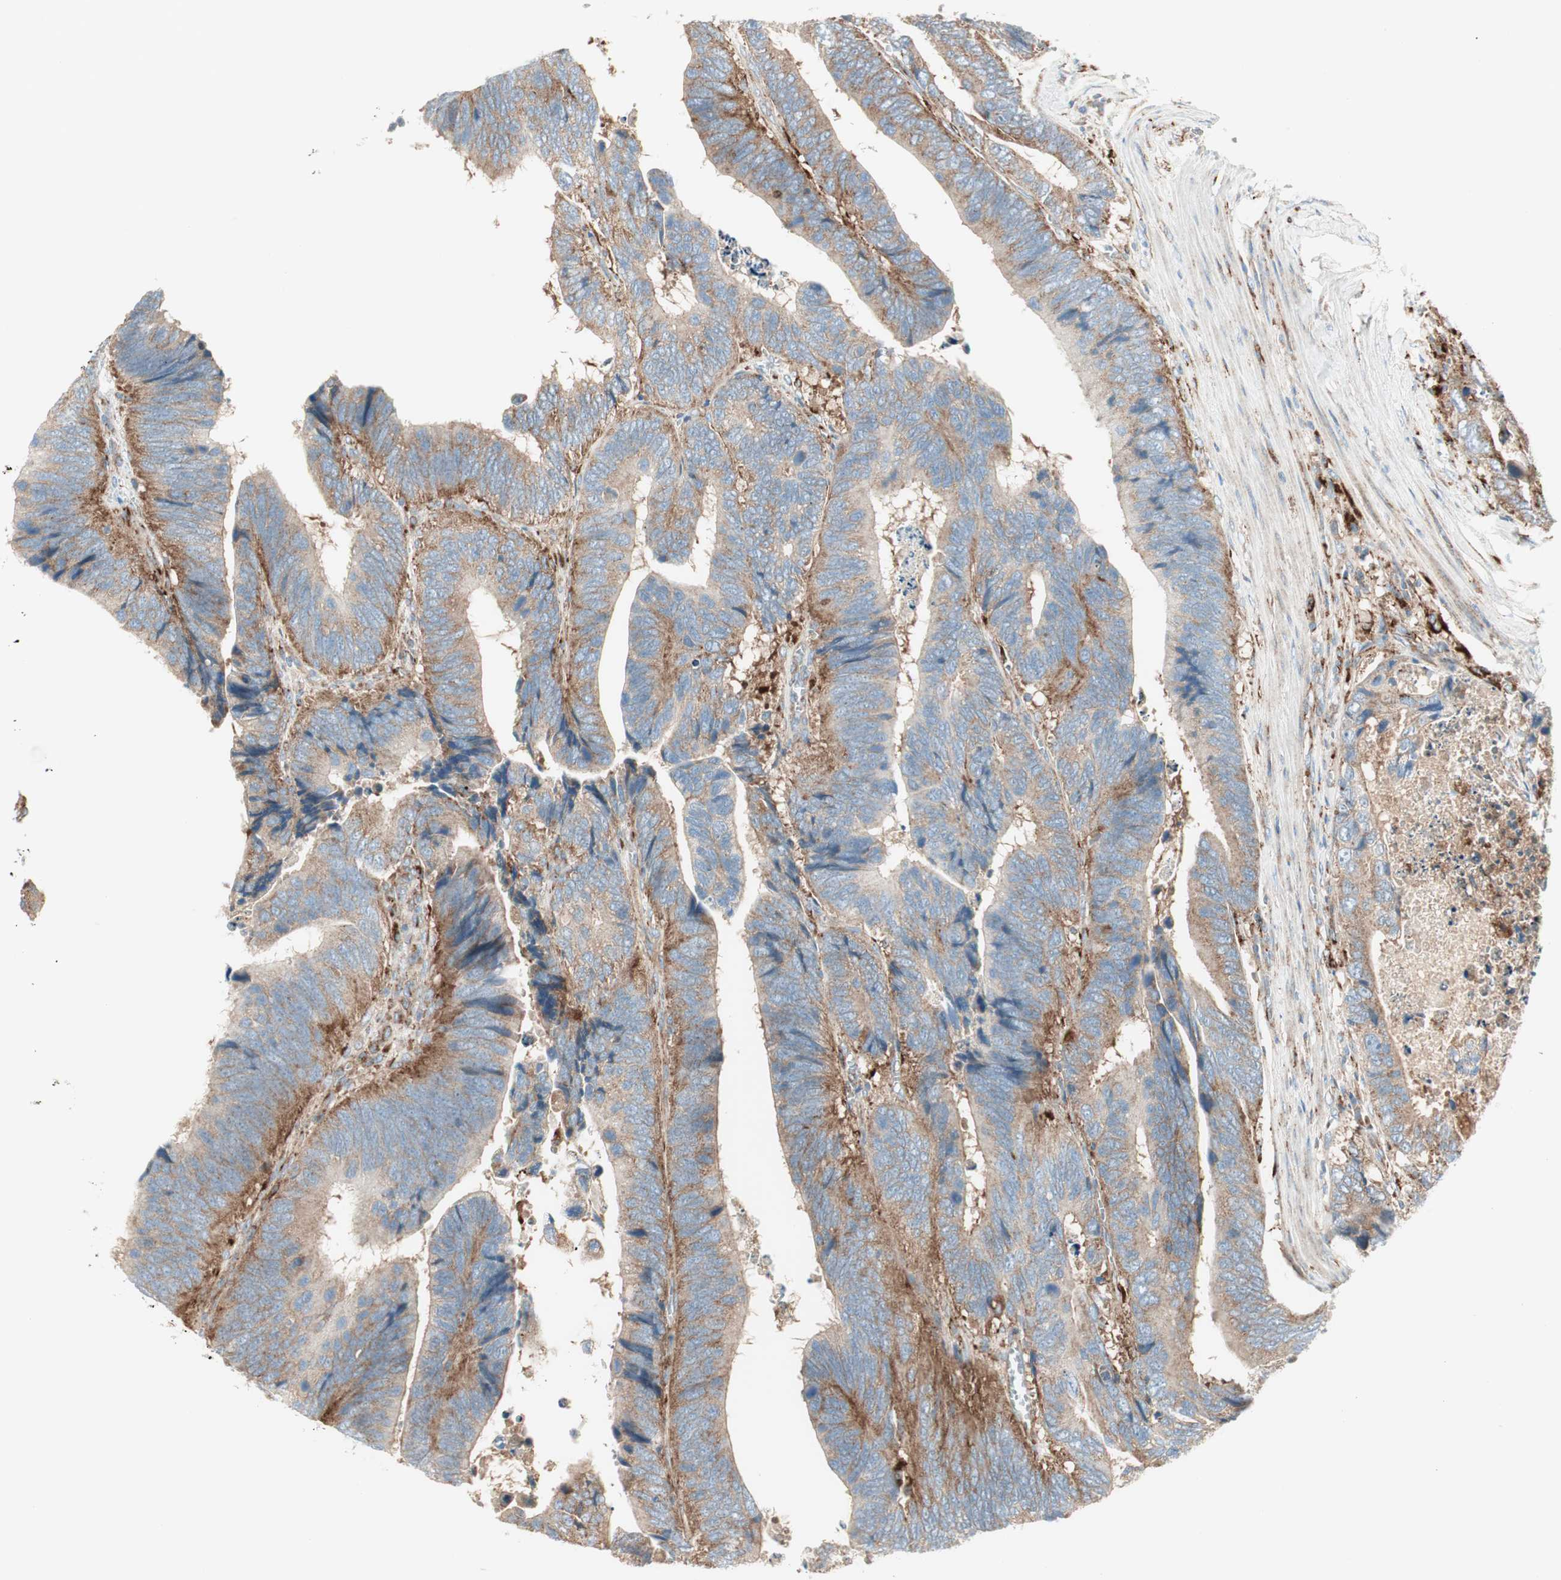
{"staining": {"intensity": "moderate", "quantity": "25%-75%", "location": "cytoplasmic/membranous"}, "tissue": "colorectal cancer", "cell_type": "Tumor cells", "image_type": "cancer", "snomed": [{"axis": "morphology", "description": "Adenocarcinoma, NOS"}, {"axis": "topography", "description": "Colon"}], "caption": "Protein staining of colorectal cancer tissue demonstrates moderate cytoplasmic/membranous staining in approximately 25%-75% of tumor cells.", "gene": "ATP6V1G1", "patient": {"sex": "male", "age": 72}}